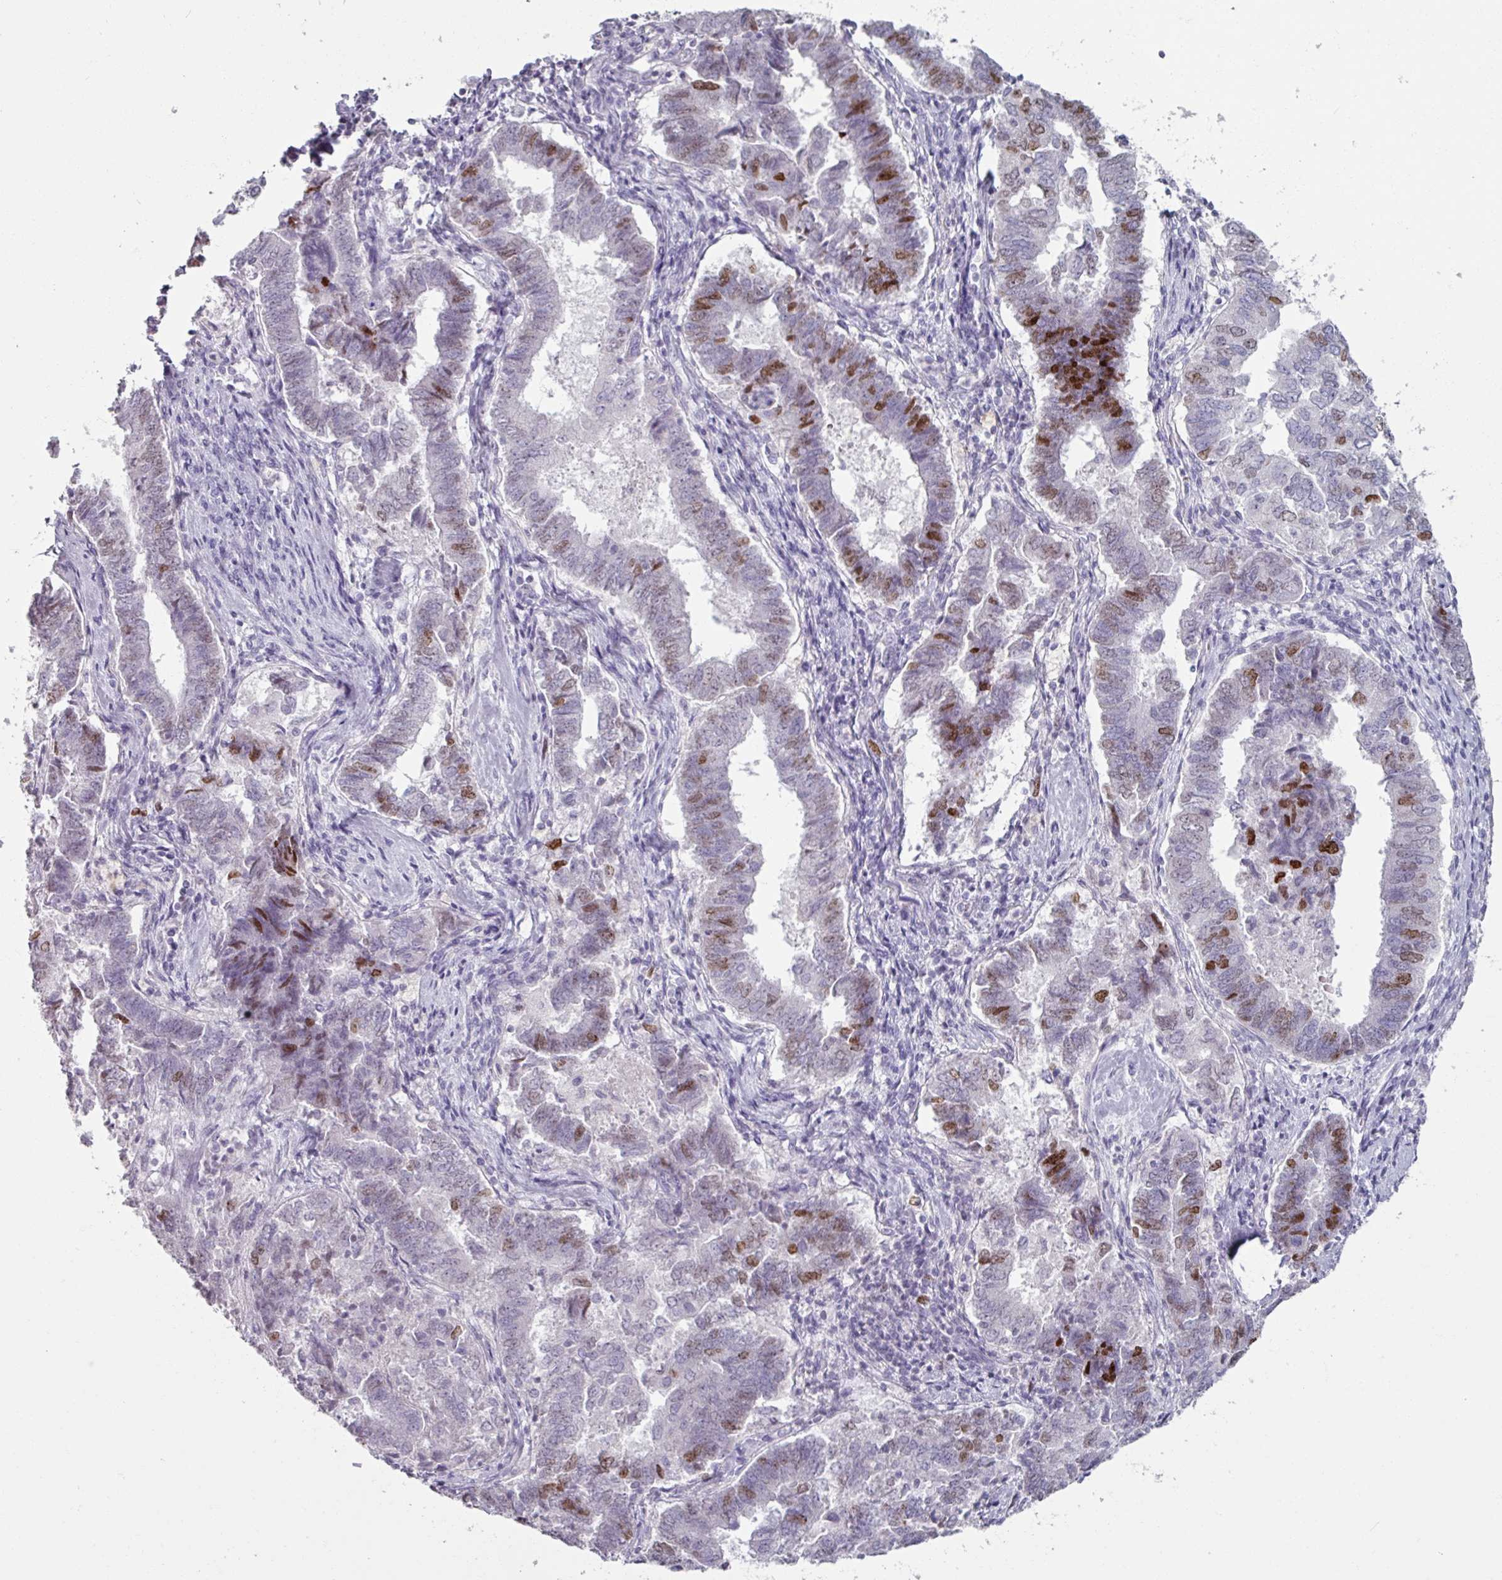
{"staining": {"intensity": "moderate", "quantity": "<25%", "location": "nuclear"}, "tissue": "endometrial cancer", "cell_type": "Tumor cells", "image_type": "cancer", "snomed": [{"axis": "morphology", "description": "Adenocarcinoma, NOS"}, {"axis": "topography", "description": "Endometrium"}], "caption": "Moderate nuclear expression is seen in approximately <25% of tumor cells in endometrial cancer (adenocarcinoma). (brown staining indicates protein expression, while blue staining denotes nuclei).", "gene": "ATAD2", "patient": {"sex": "female", "age": 72}}